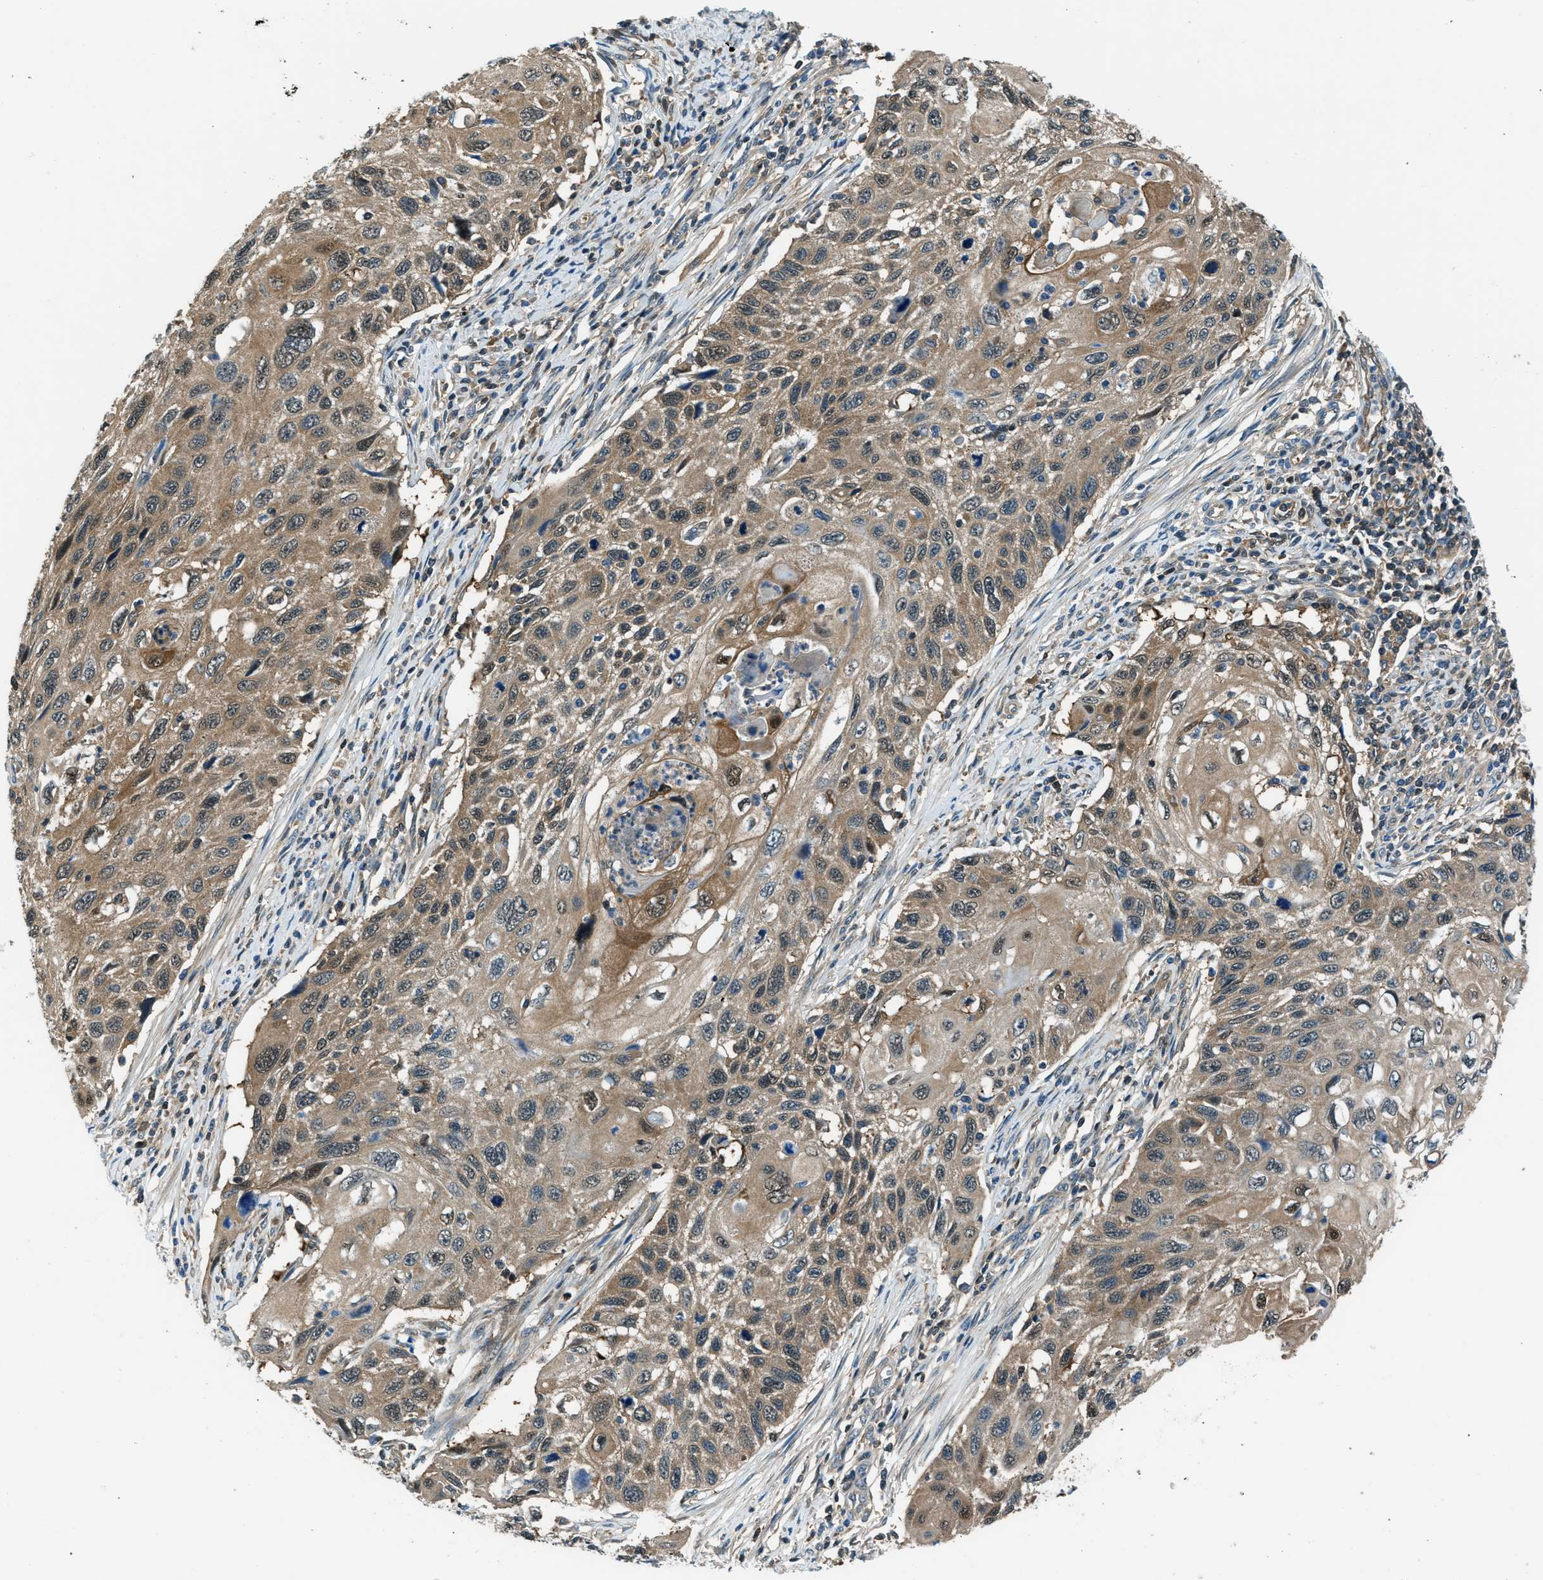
{"staining": {"intensity": "moderate", "quantity": ">75%", "location": "cytoplasmic/membranous"}, "tissue": "cervical cancer", "cell_type": "Tumor cells", "image_type": "cancer", "snomed": [{"axis": "morphology", "description": "Squamous cell carcinoma, NOS"}, {"axis": "topography", "description": "Cervix"}], "caption": "About >75% of tumor cells in human cervical squamous cell carcinoma reveal moderate cytoplasmic/membranous protein staining as visualized by brown immunohistochemical staining.", "gene": "HEBP2", "patient": {"sex": "female", "age": 70}}